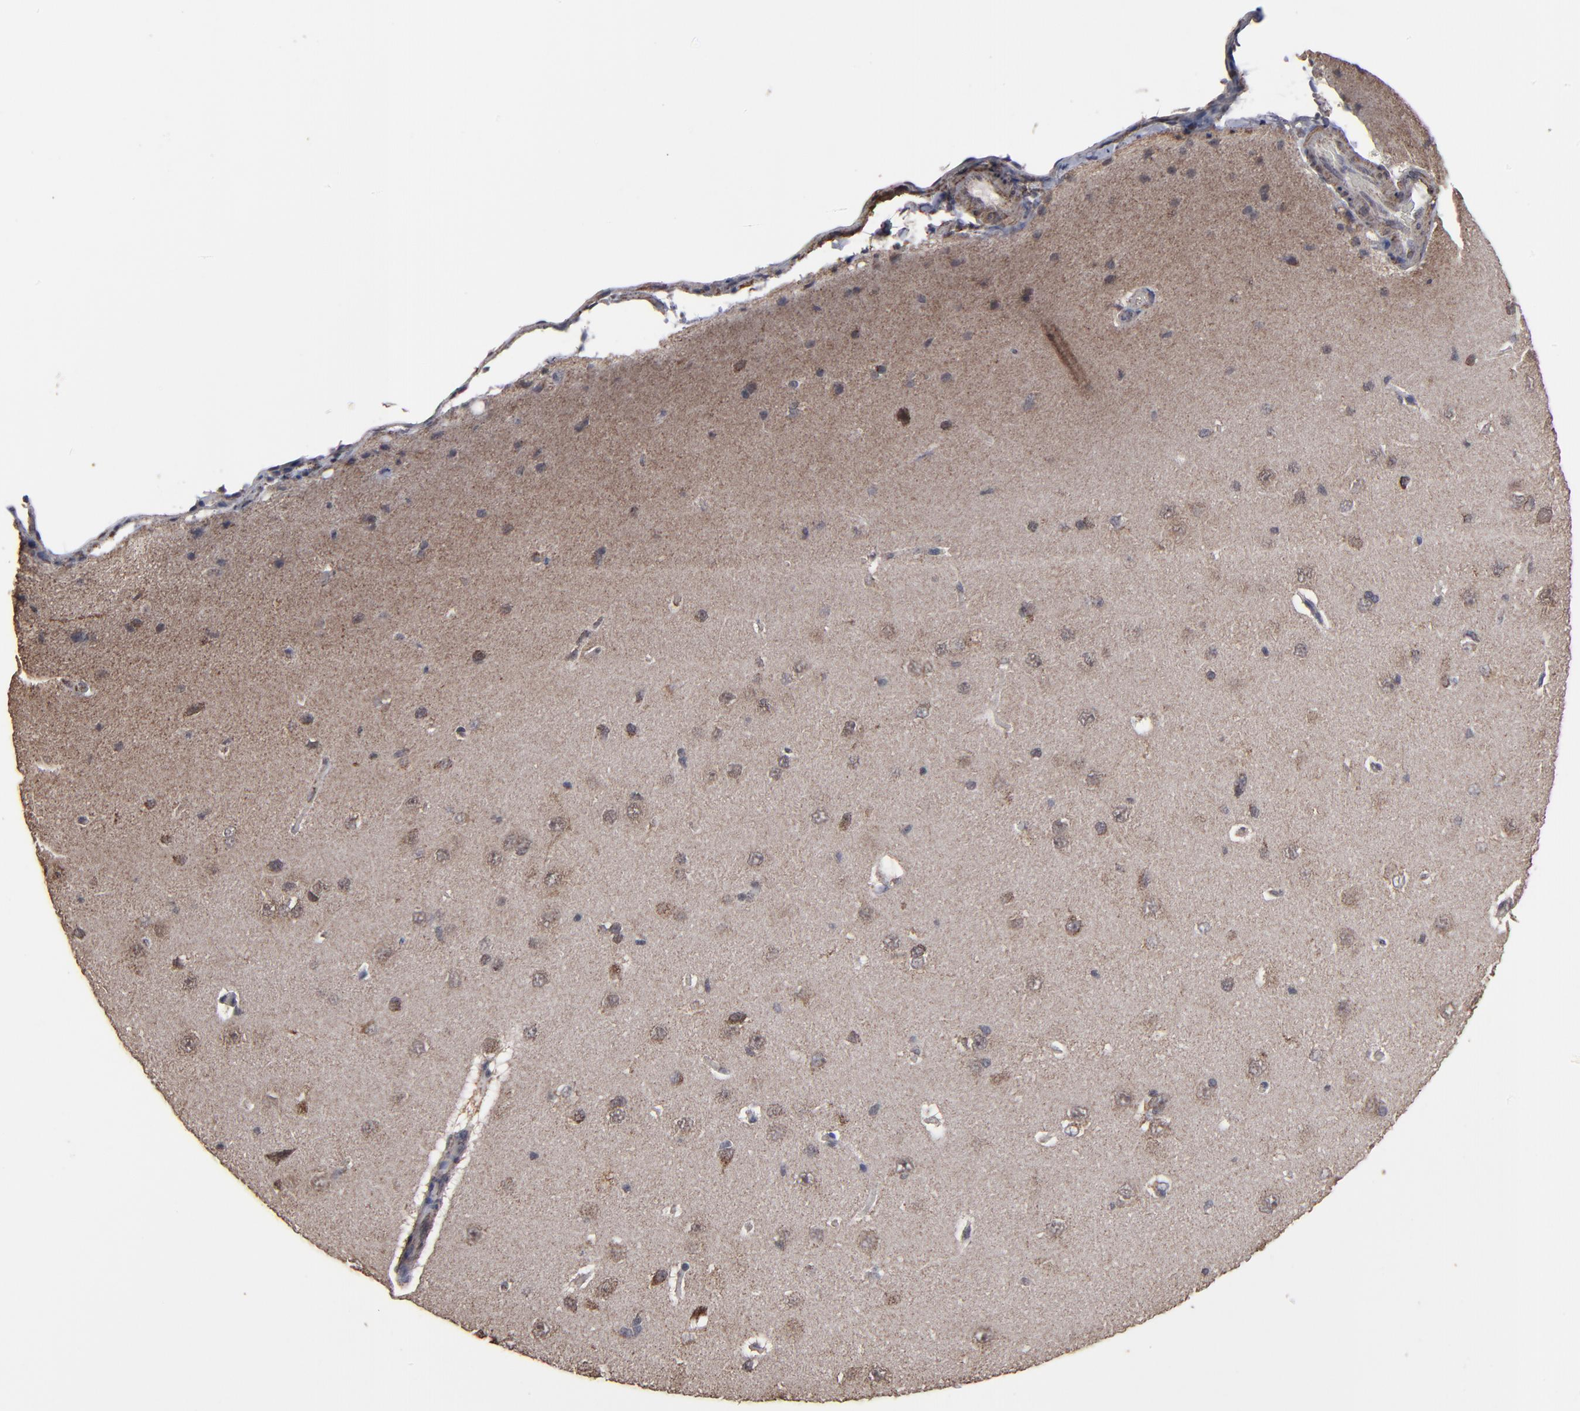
{"staining": {"intensity": "moderate", "quantity": ">75%", "location": "cytoplasmic/membranous"}, "tissue": "cerebral cortex", "cell_type": "Endothelial cells", "image_type": "normal", "snomed": [{"axis": "morphology", "description": "Normal tissue, NOS"}, {"axis": "topography", "description": "Cerebral cortex"}], "caption": "A medium amount of moderate cytoplasmic/membranous expression is identified in approximately >75% of endothelial cells in normal cerebral cortex.", "gene": "BNIP3", "patient": {"sex": "female", "age": 45}}